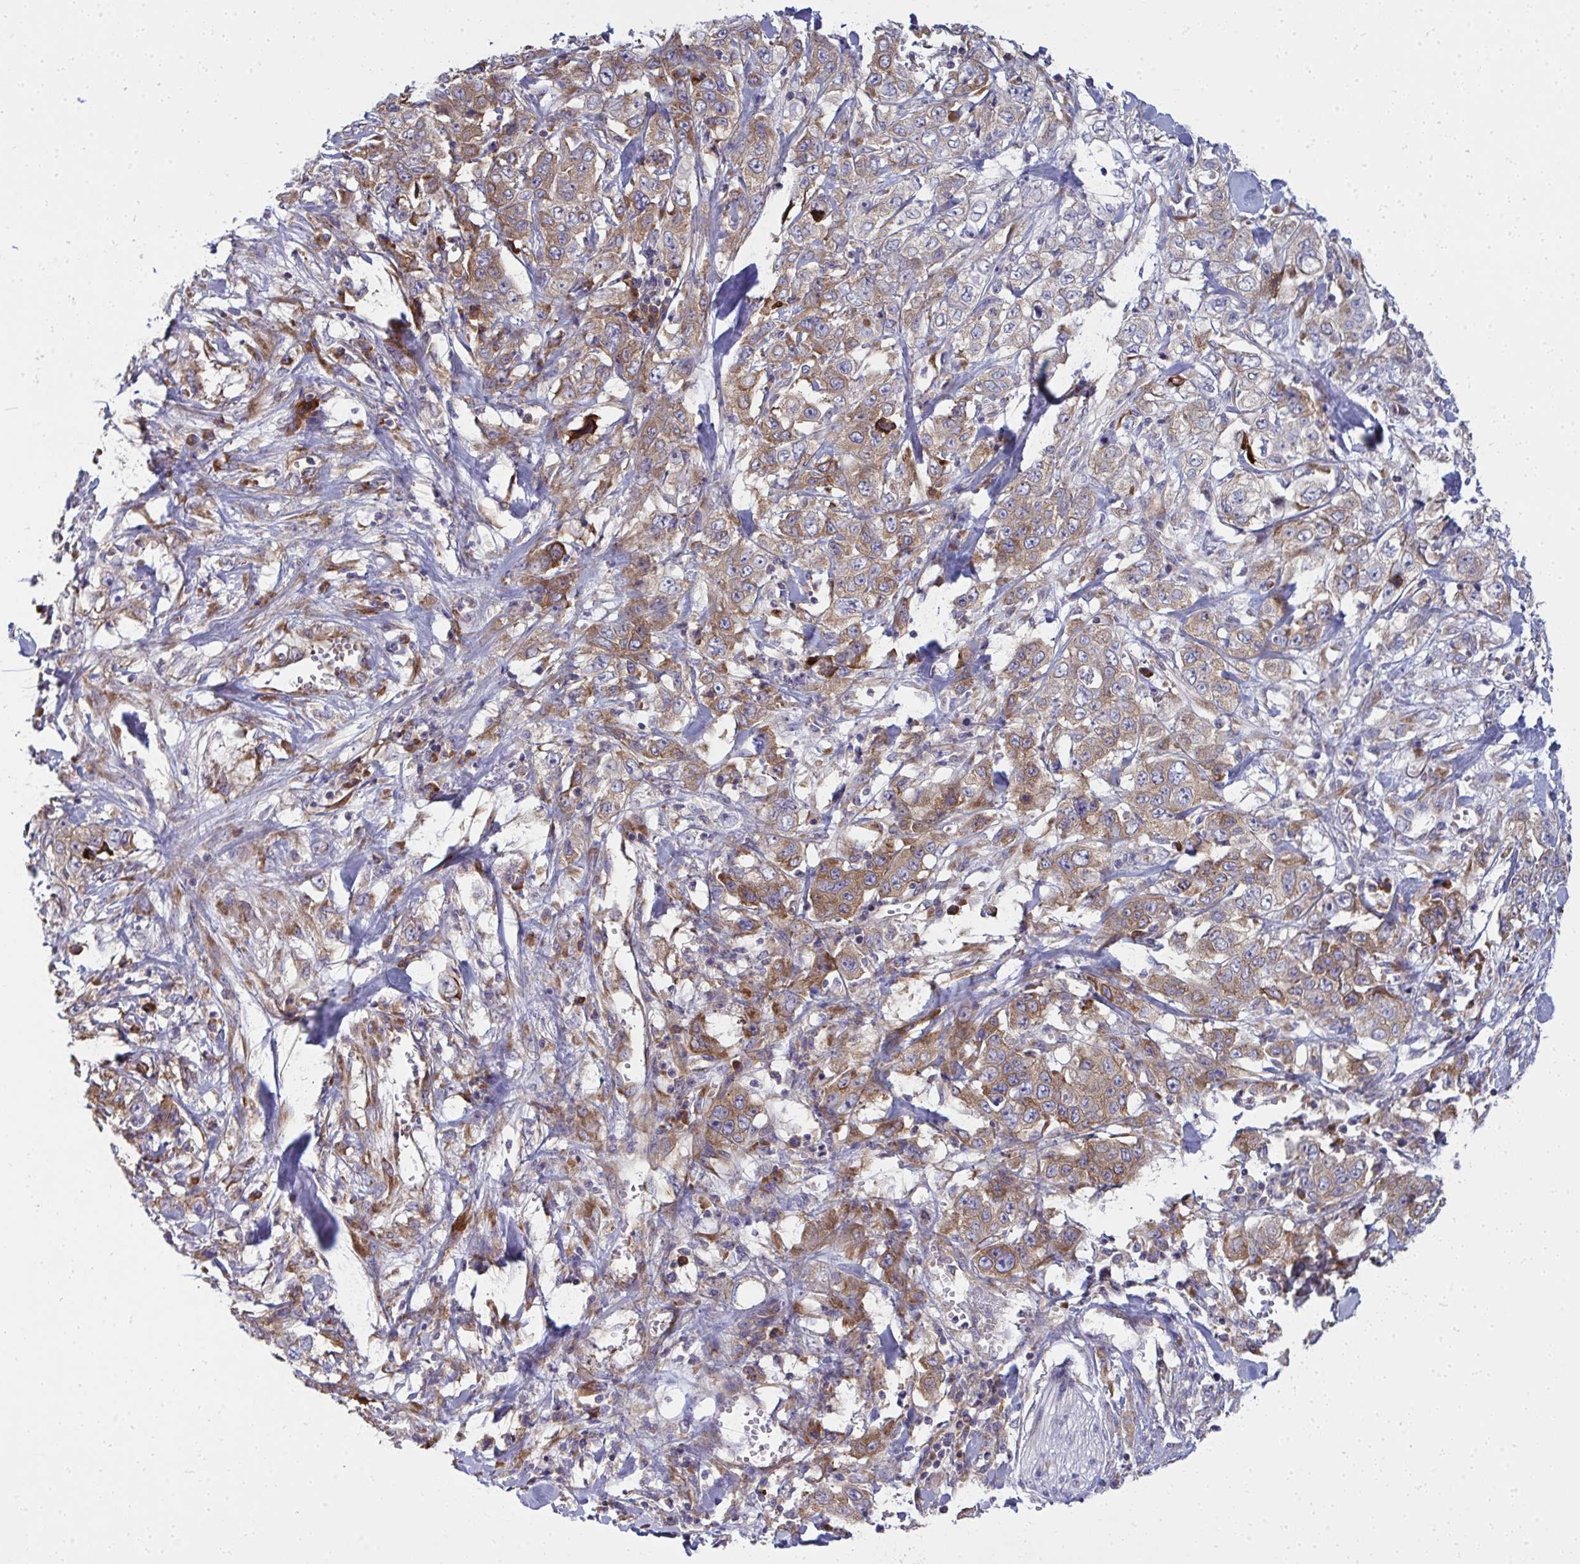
{"staining": {"intensity": "moderate", "quantity": ">75%", "location": "cytoplasmic/membranous"}, "tissue": "stomach cancer", "cell_type": "Tumor cells", "image_type": "cancer", "snomed": [{"axis": "morphology", "description": "Adenocarcinoma, NOS"}, {"axis": "topography", "description": "Stomach, upper"}], "caption": "Immunohistochemical staining of stomach cancer reveals medium levels of moderate cytoplasmic/membranous protein expression in approximately >75% of tumor cells. (DAB (3,3'-diaminobenzidine) = brown stain, brightfield microscopy at high magnification).", "gene": "GFPT2", "patient": {"sex": "male", "age": 62}}